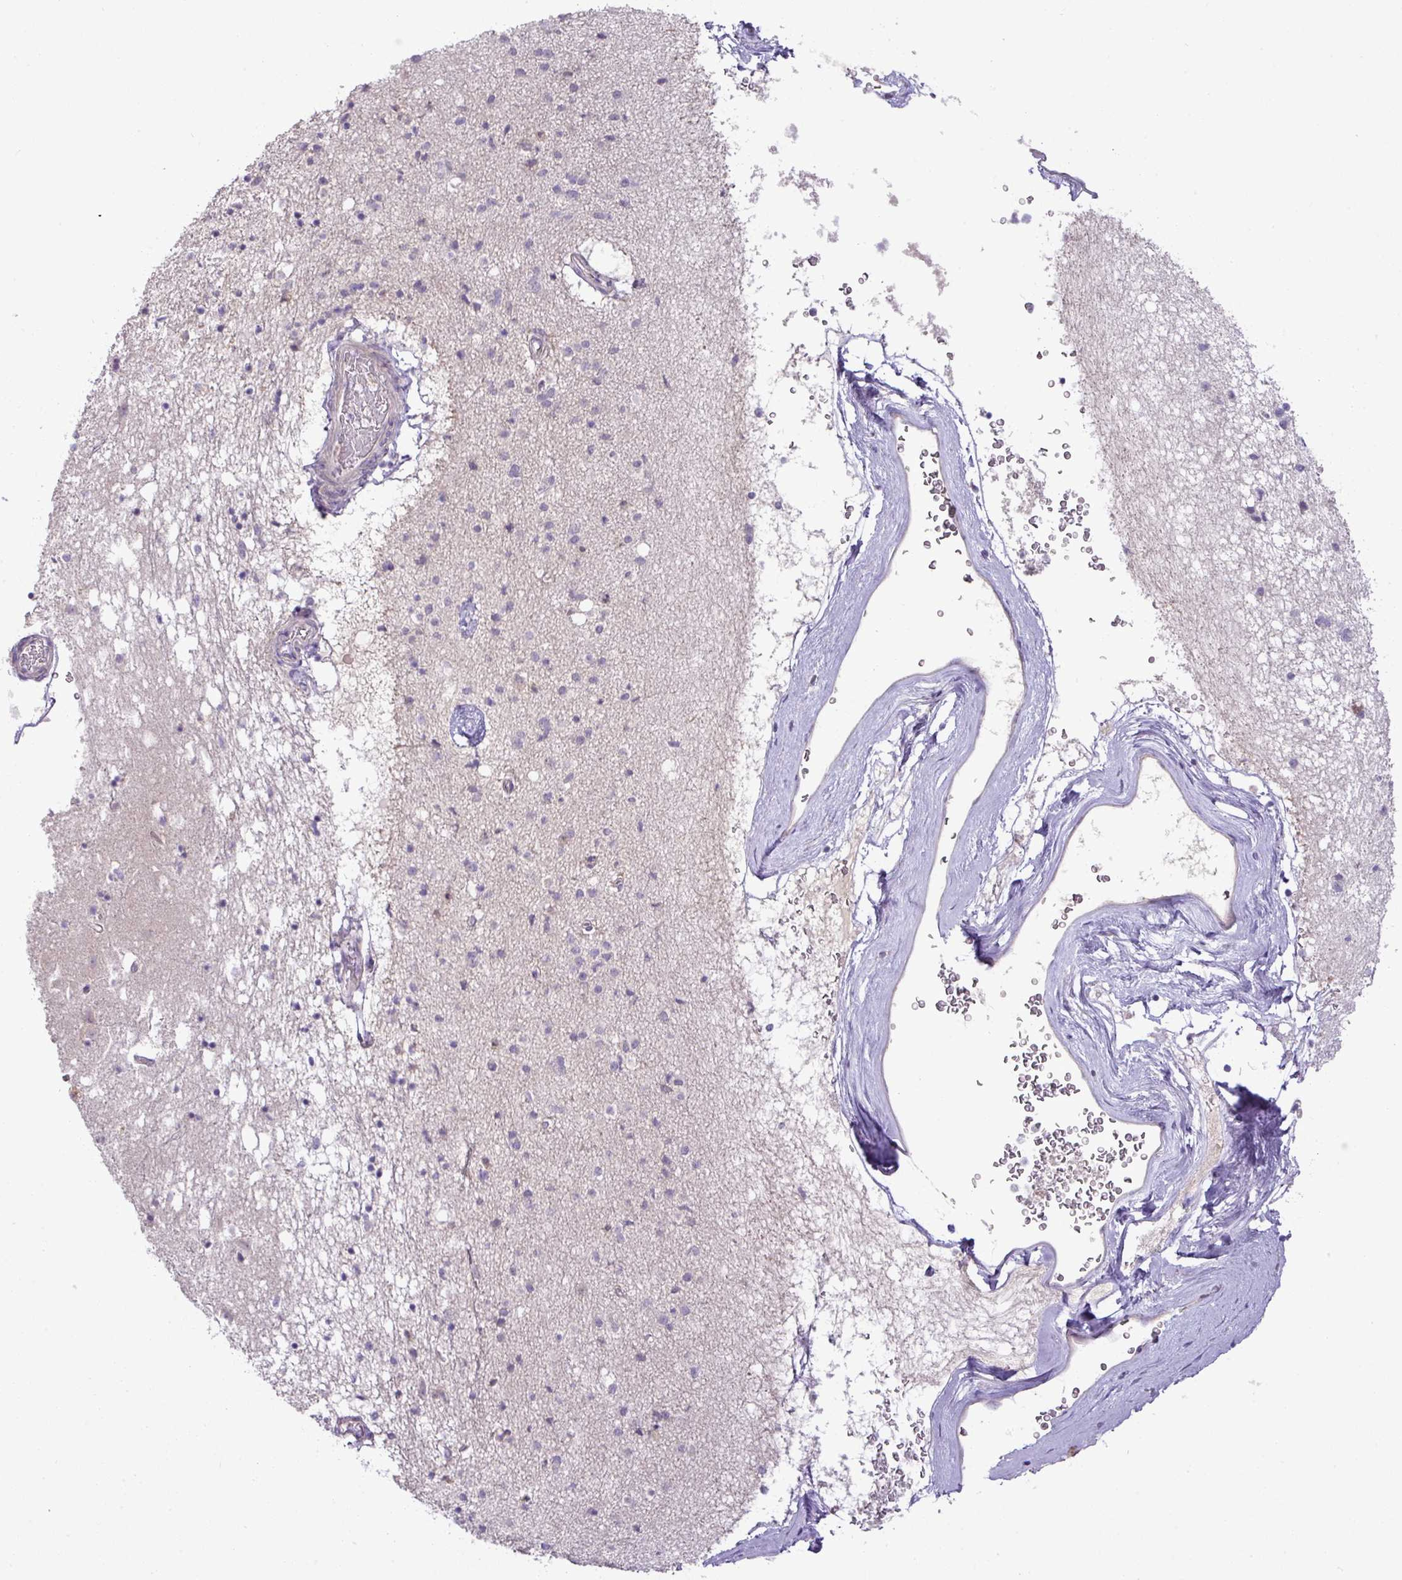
{"staining": {"intensity": "negative", "quantity": "none", "location": "none"}, "tissue": "caudate", "cell_type": "Glial cells", "image_type": "normal", "snomed": [{"axis": "morphology", "description": "Normal tissue, NOS"}, {"axis": "topography", "description": "Lateral ventricle wall"}], "caption": "Caudate was stained to show a protein in brown. There is no significant positivity in glial cells. (Immunohistochemistry (ihc), brightfield microscopy, high magnification).", "gene": "BRINP2", "patient": {"sex": "male", "age": 58}}